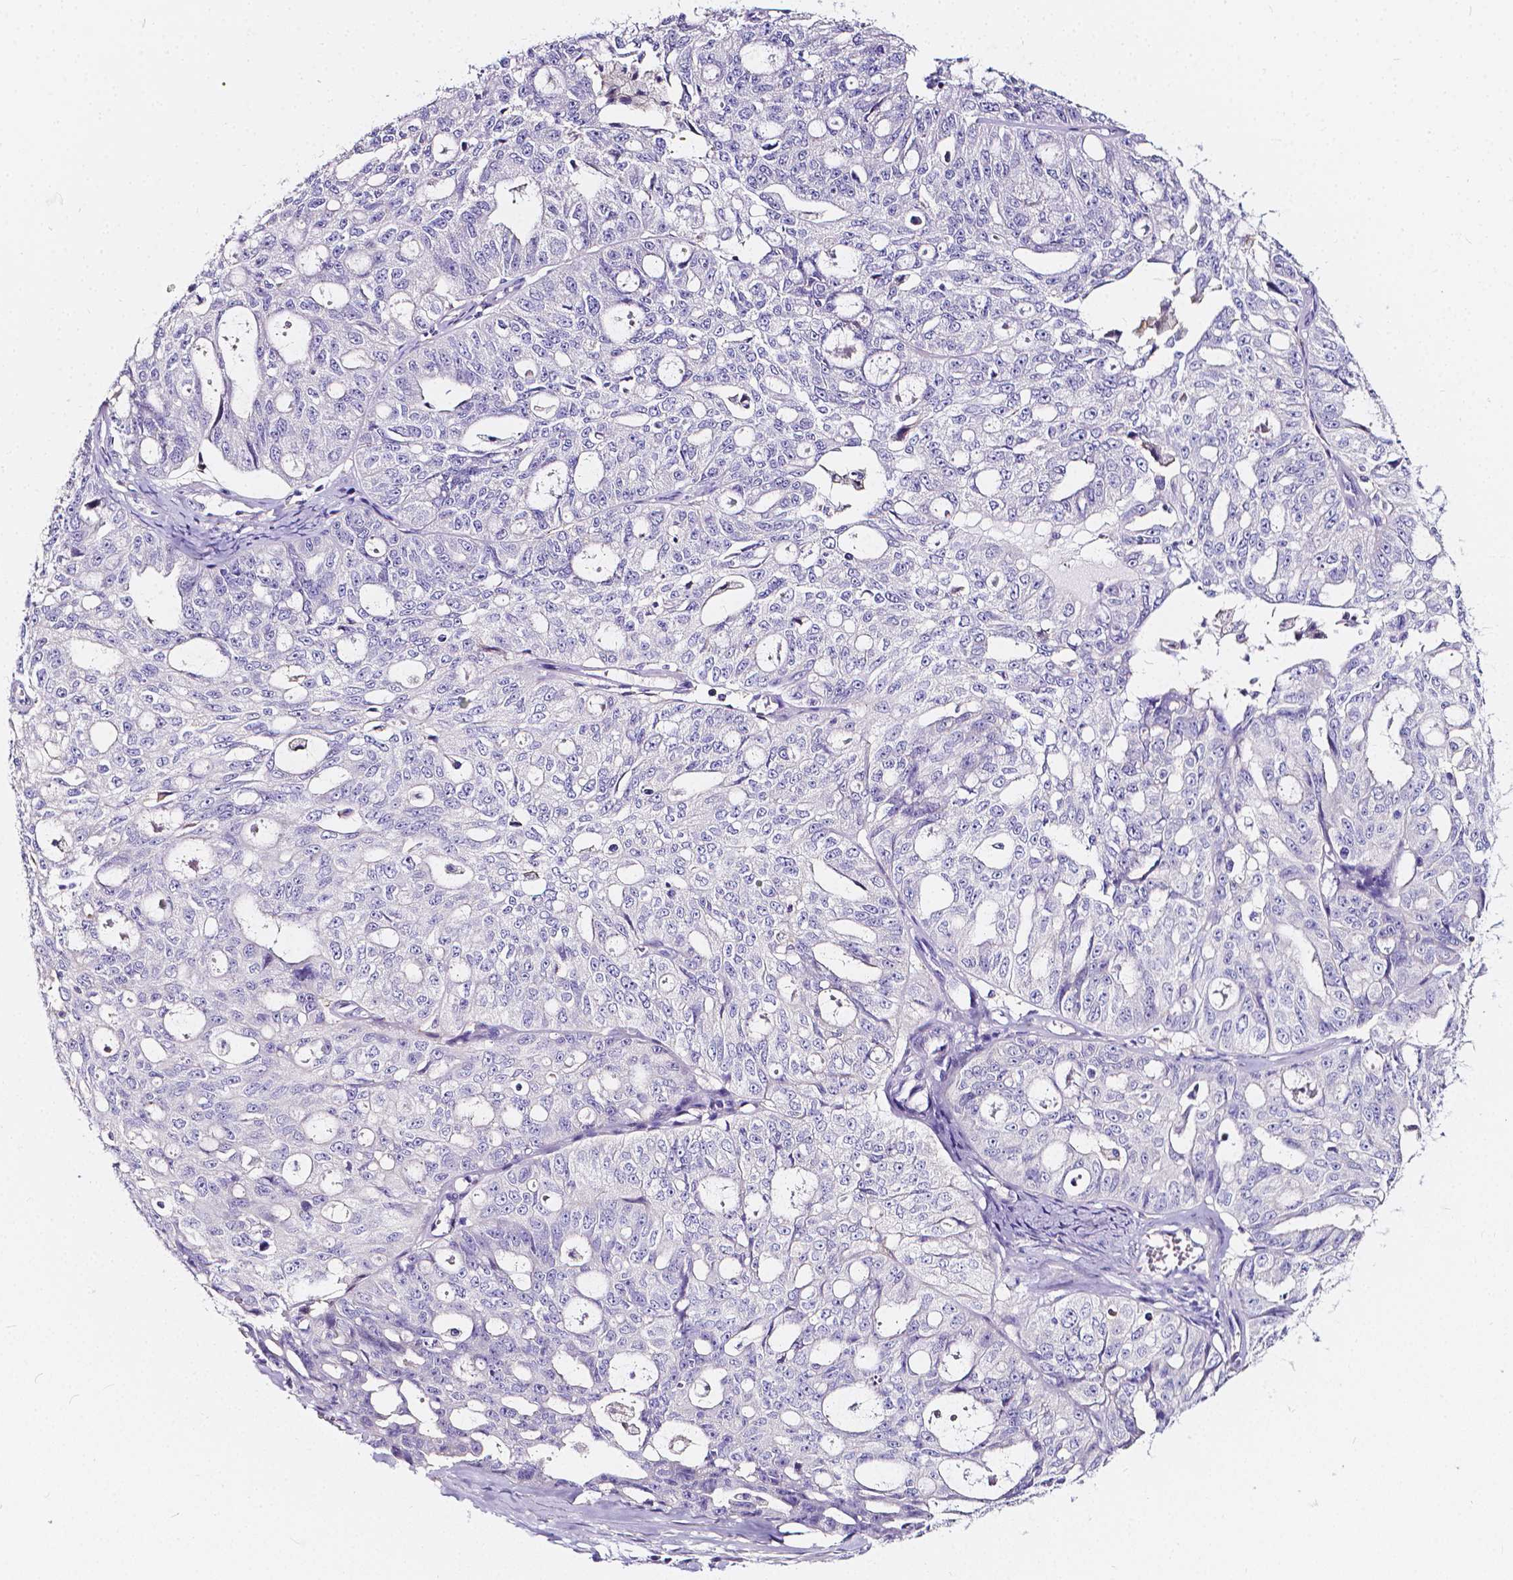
{"staining": {"intensity": "negative", "quantity": "none", "location": "none"}, "tissue": "ovarian cancer", "cell_type": "Tumor cells", "image_type": "cancer", "snomed": [{"axis": "morphology", "description": "Carcinoma, endometroid"}, {"axis": "topography", "description": "Ovary"}], "caption": "DAB (3,3'-diaminobenzidine) immunohistochemical staining of endometroid carcinoma (ovarian) shows no significant expression in tumor cells.", "gene": "CLSTN2", "patient": {"sex": "female", "age": 65}}